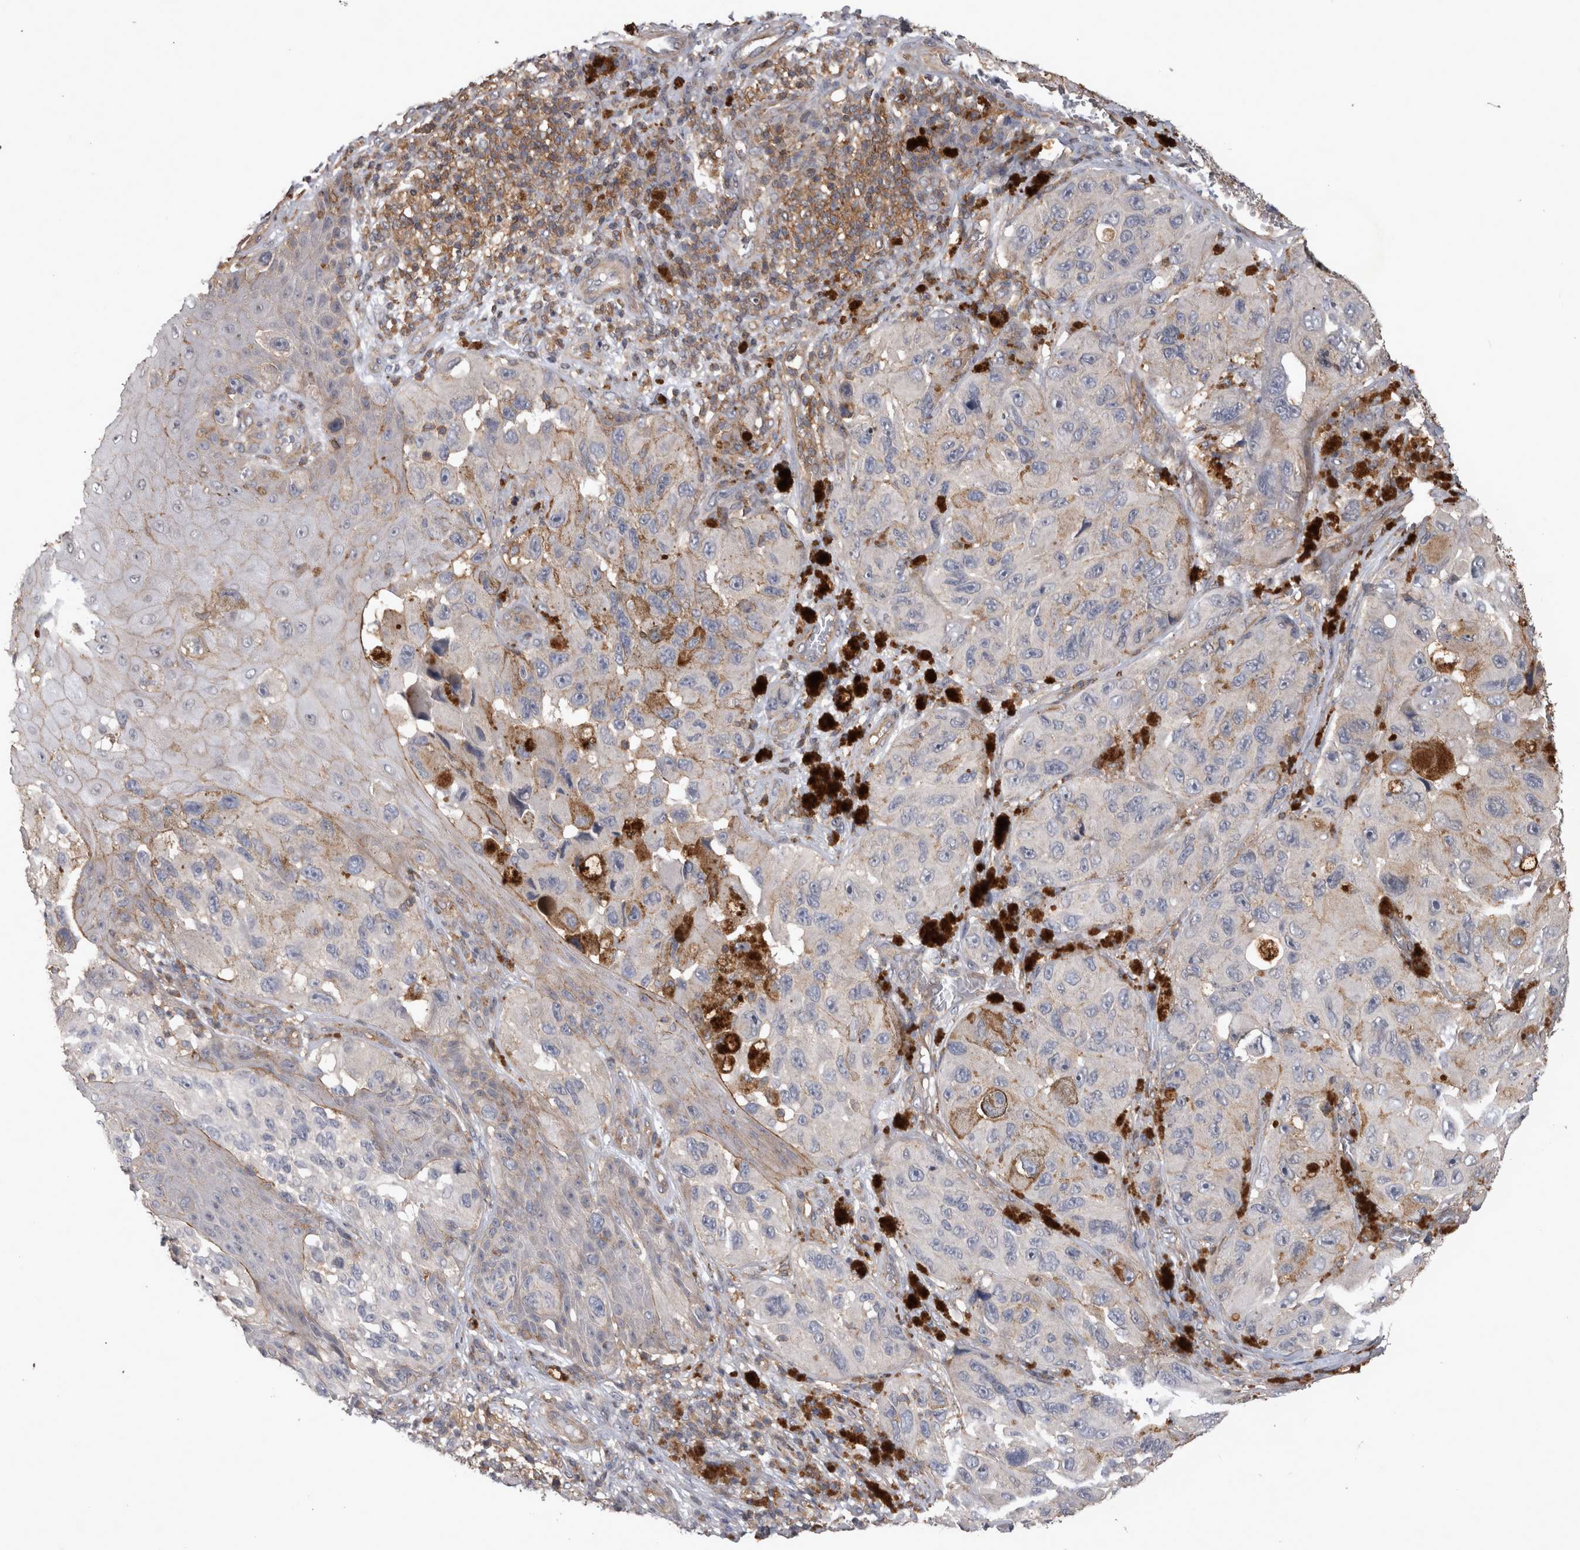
{"staining": {"intensity": "negative", "quantity": "none", "location": "none"}, "tissue": "melanoma", "cell_type": "Tumor cells", "image_type": "cancer", "snomed": [{"axis": "morphology", "description": "Malignant melanoma, NOS"}, {"axis": "topography", "description": "Skin"}], "caption": "IHC micrograph of human melanoma stained for a protein (brown), which reveals no staining in tumor cells. (Immunohistochemistry, brightfield microscopy, high magnification).", "gene": "SPATA48", "patient": {"sex": "female", "age": 73}}